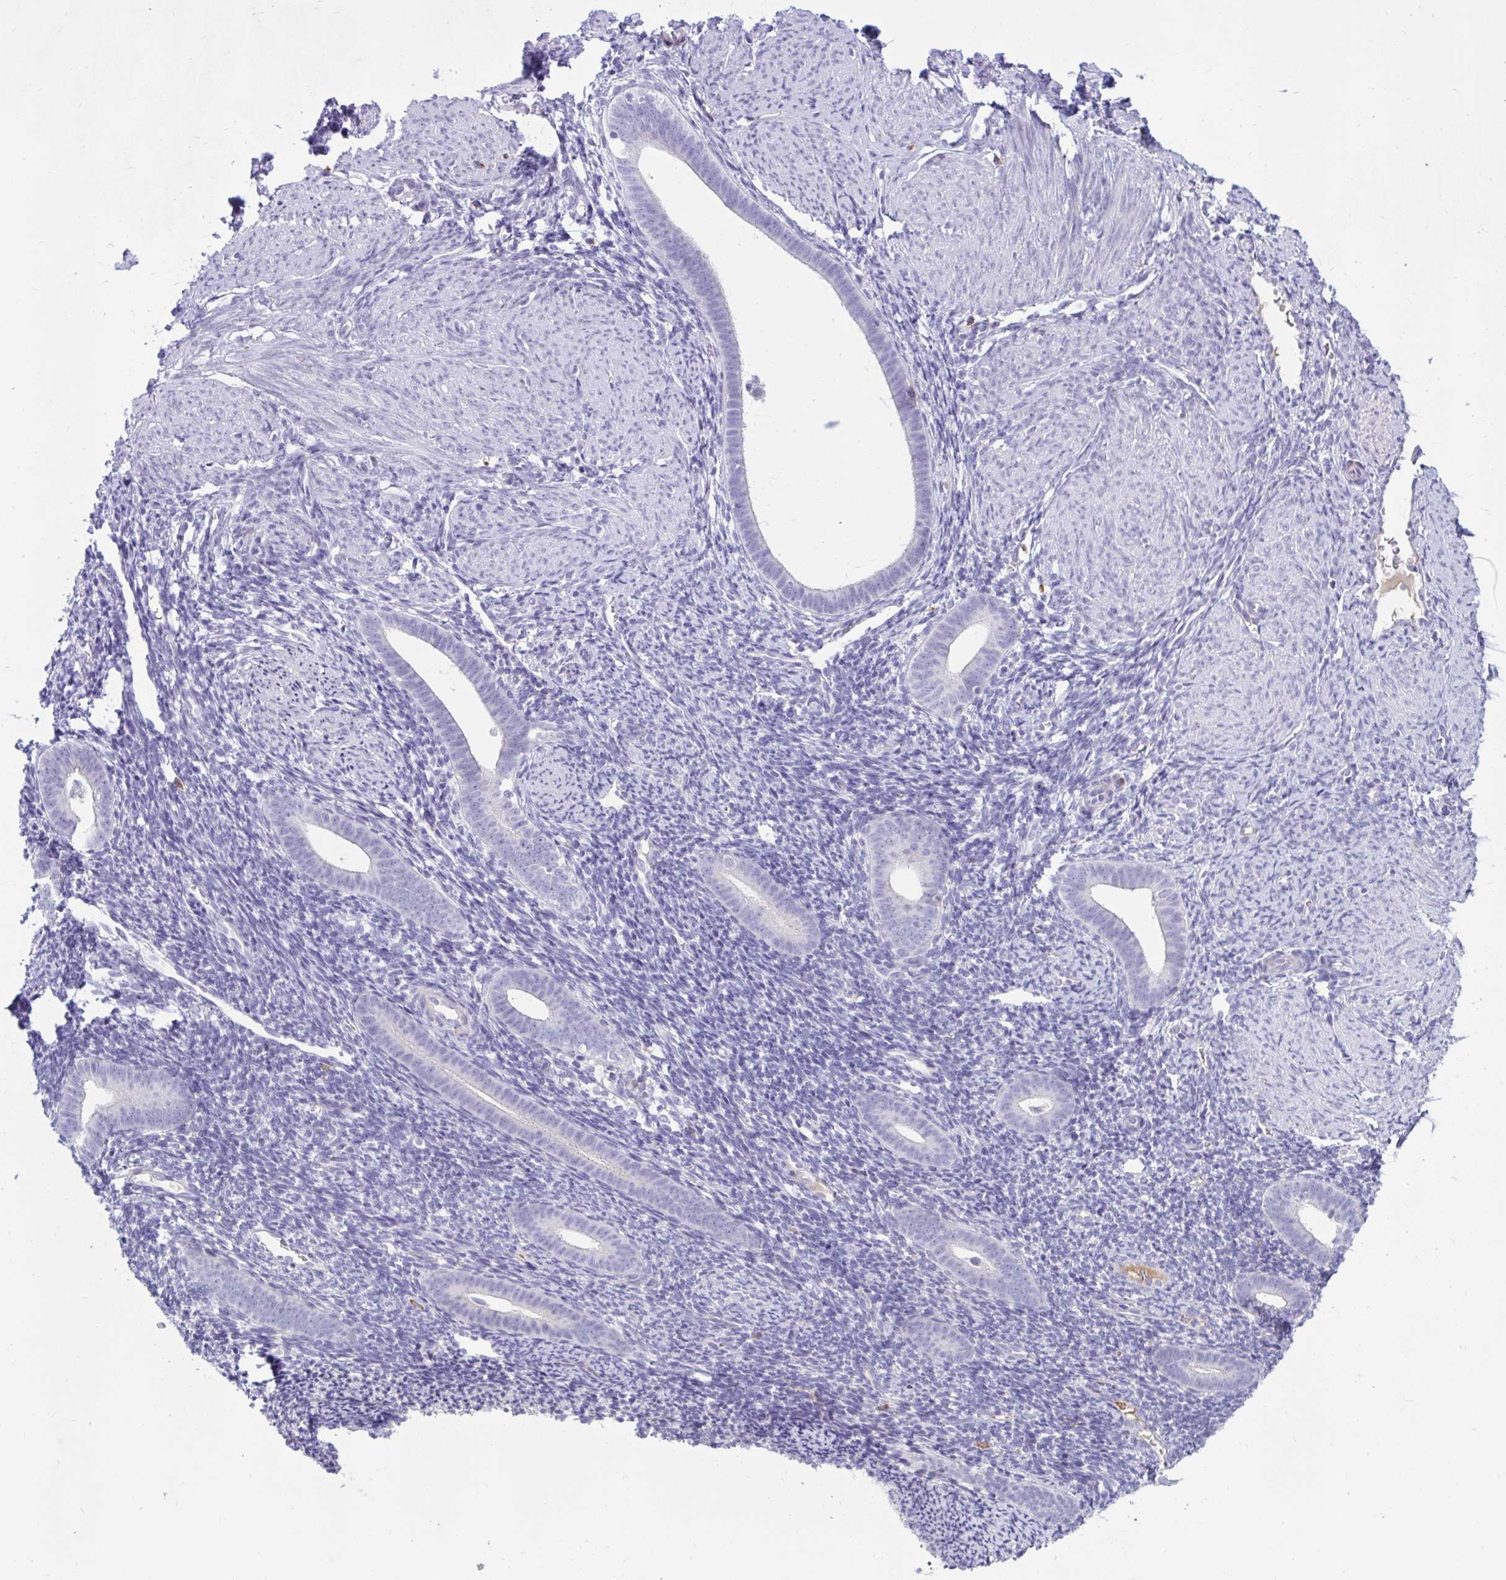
{"staining": {"intensity": "negative", "quantity": "none", "location": "none"}, "tissue": "endometrium", "cell_type": "Cells in endometrial stroma", "image_type": "normal", "snomed": [{"axis": "morphology", "description": "Normal tissue, NOS"}, {"axis": "topography", "description": "Endometrium"}], "caption": "Immunohistochemistry (IHC) of unremarkable endometrium displays no staining in cells in endometrial stroma. (IHC, brightfield microscopy, high magnification).", "gene": "FAM219B", "patient": {"sex": "female", "age": 39}}